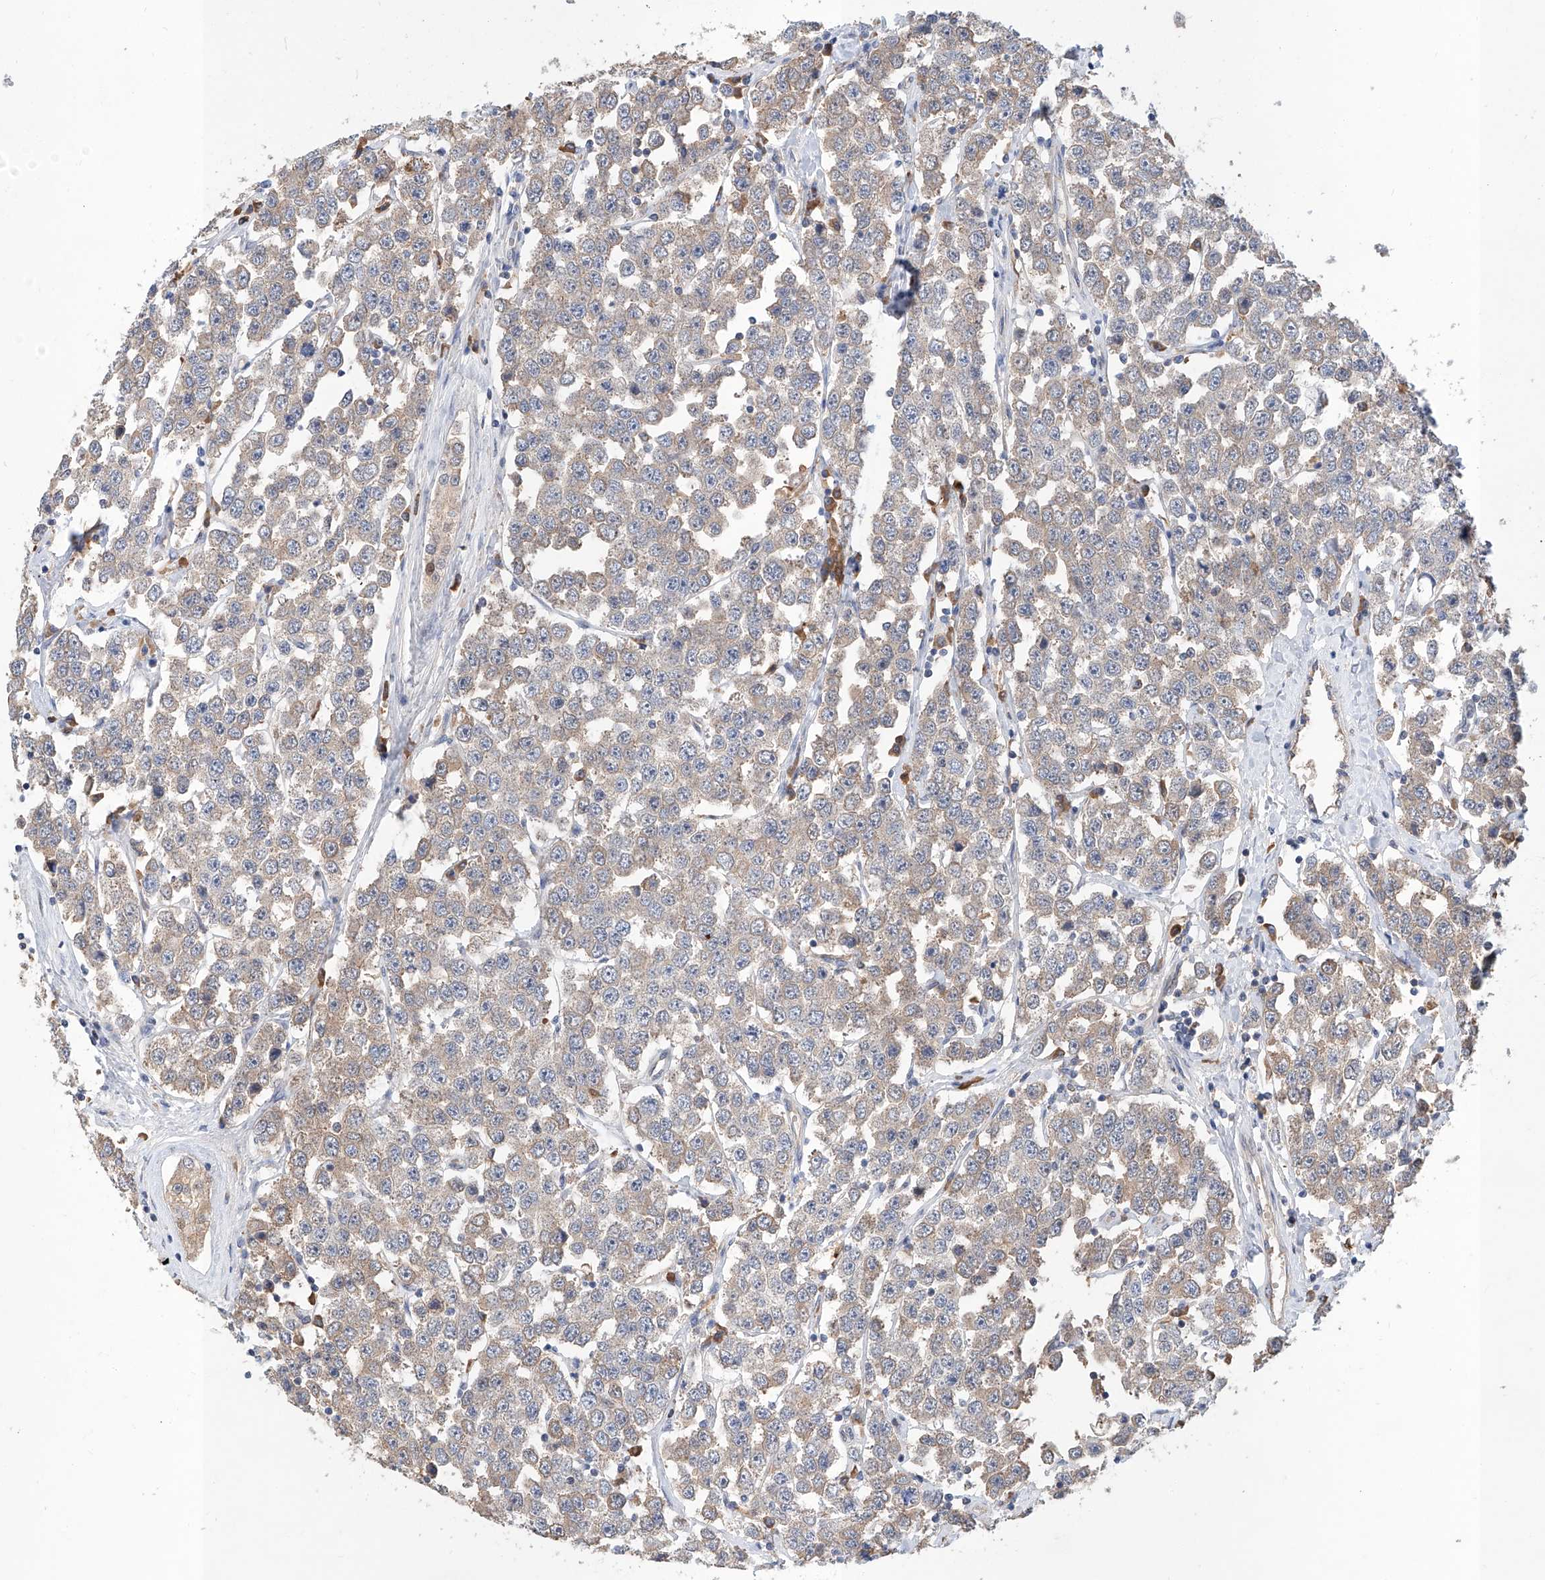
{"staining": {"intensity": "weak", "quantity": "25%-75%", "location": "nuclear"}, "tissue": "testis cancer", "cell_type": "Tumor cells", "image_type": "cancer", "snomed": [{"axis": "morphology", "description": "Seminoma, NOS"}, {"axis": "topography", "description": "Testis"}], "caption": "Testis seminoma stained for a protein (brown) reveals weak nuclear positive positivity in approximately 25%-75% of tumor cells.", "gene": "CARMIL3", "patient": {"sex": "male", "age": 28}}